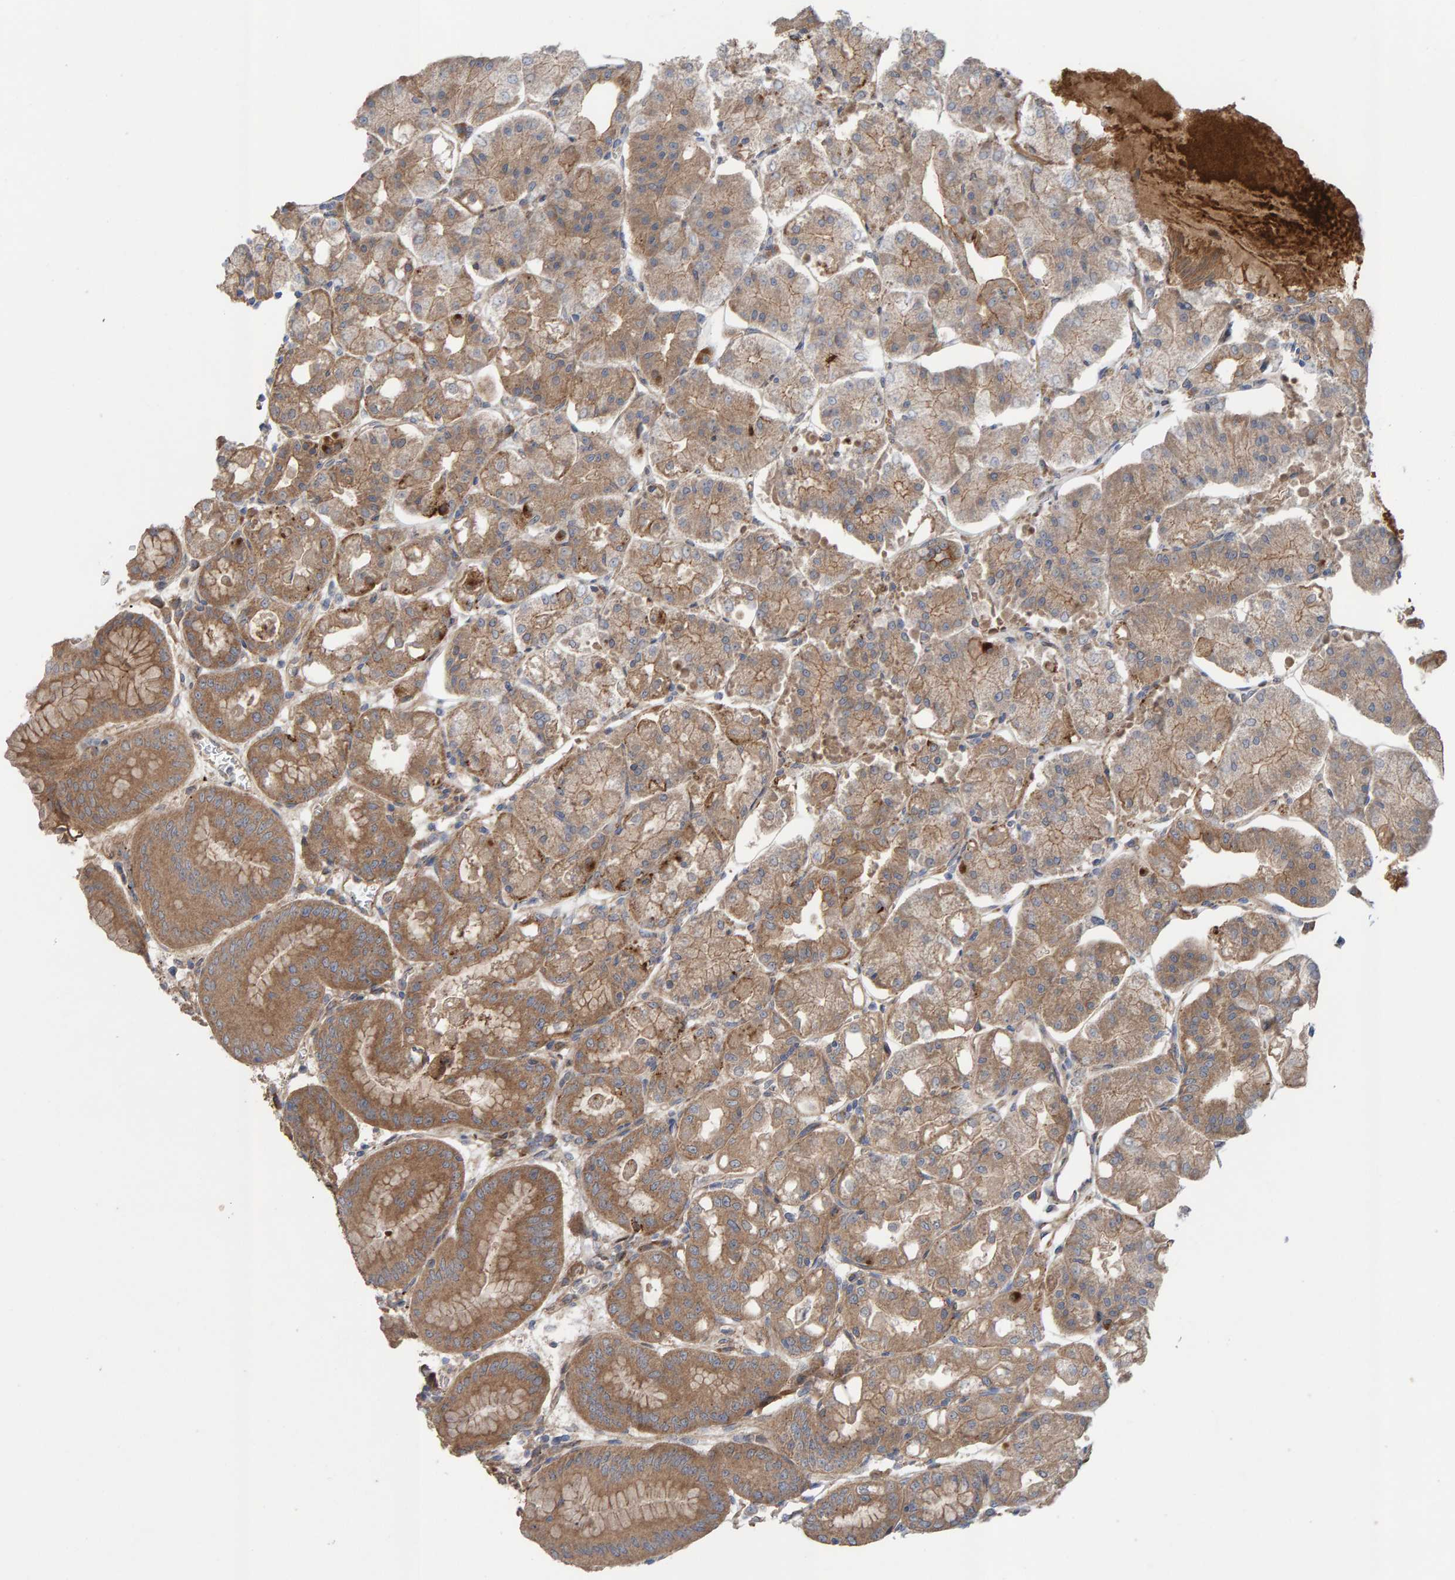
{"staining": {"intensity": "moderate", "quantity": ">75%", "location": "cytoplasmic/membranous"}, "tissue": "stomach", "cell_type": "Glandular cells", "image_type": "normal", "snomed": [{"axis": "morphology", "description": "Normal tissue, NOS"}, {"axis": "topography", "description": "Stomach, lower"}], "caption": "Brown immunohistochemical staining in benign human stomach demonstrates moderate cytoplasmic/membranous expression in approximately >75% of glandular cells.", "gene": "LRSAM1", "patient": {"sex": "male", "age": 71}}